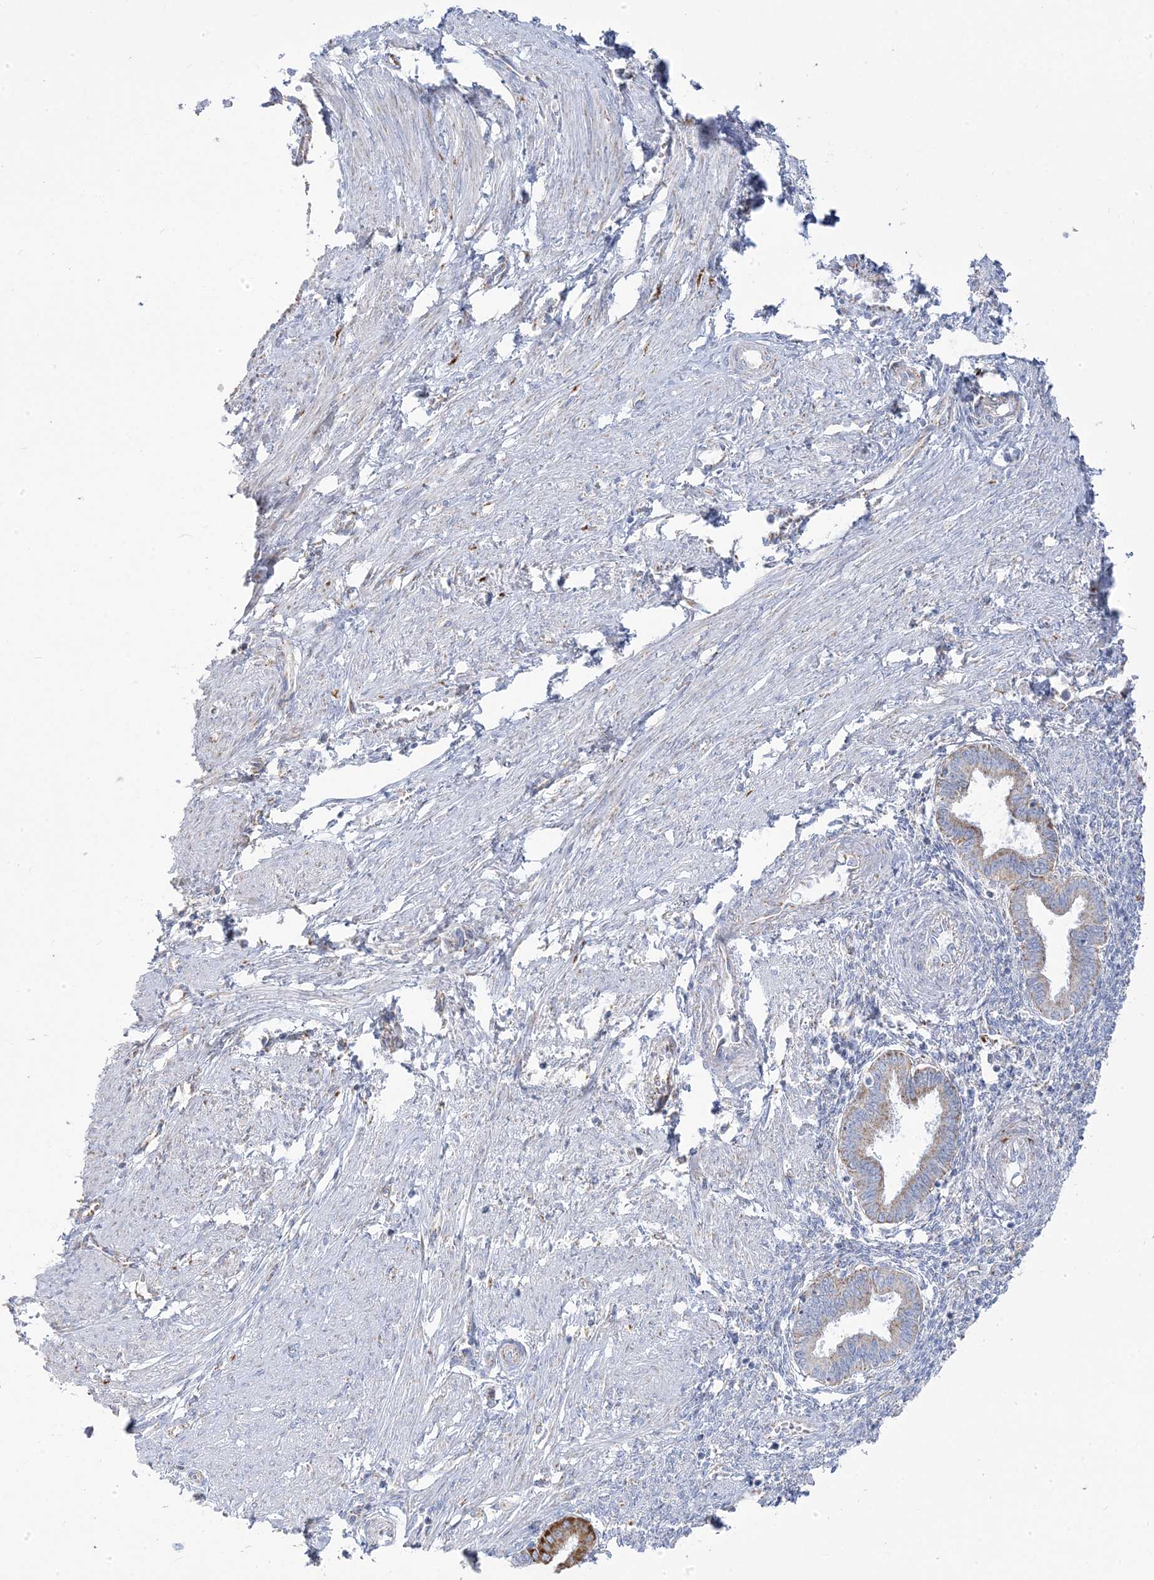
{"staining": {"intensity": "negative", "quantity": "none", "location": "none"}, "tissue": "endometrium", "cell_type": "Cells in endometrial stroma", "image_type": "normal", "snomed": [{"axis": "morphology", "description": "Normal tissue, NOS"}, {"axis": "topography", "description": "Endometrium"}], "caption": "An immunohistochemistry image of normal endometrium is shown. There is no staining in cells in endometrial stroma of endometrium.", "gene": "PCCB", "patient": {"sex": "female", "age": 33}}